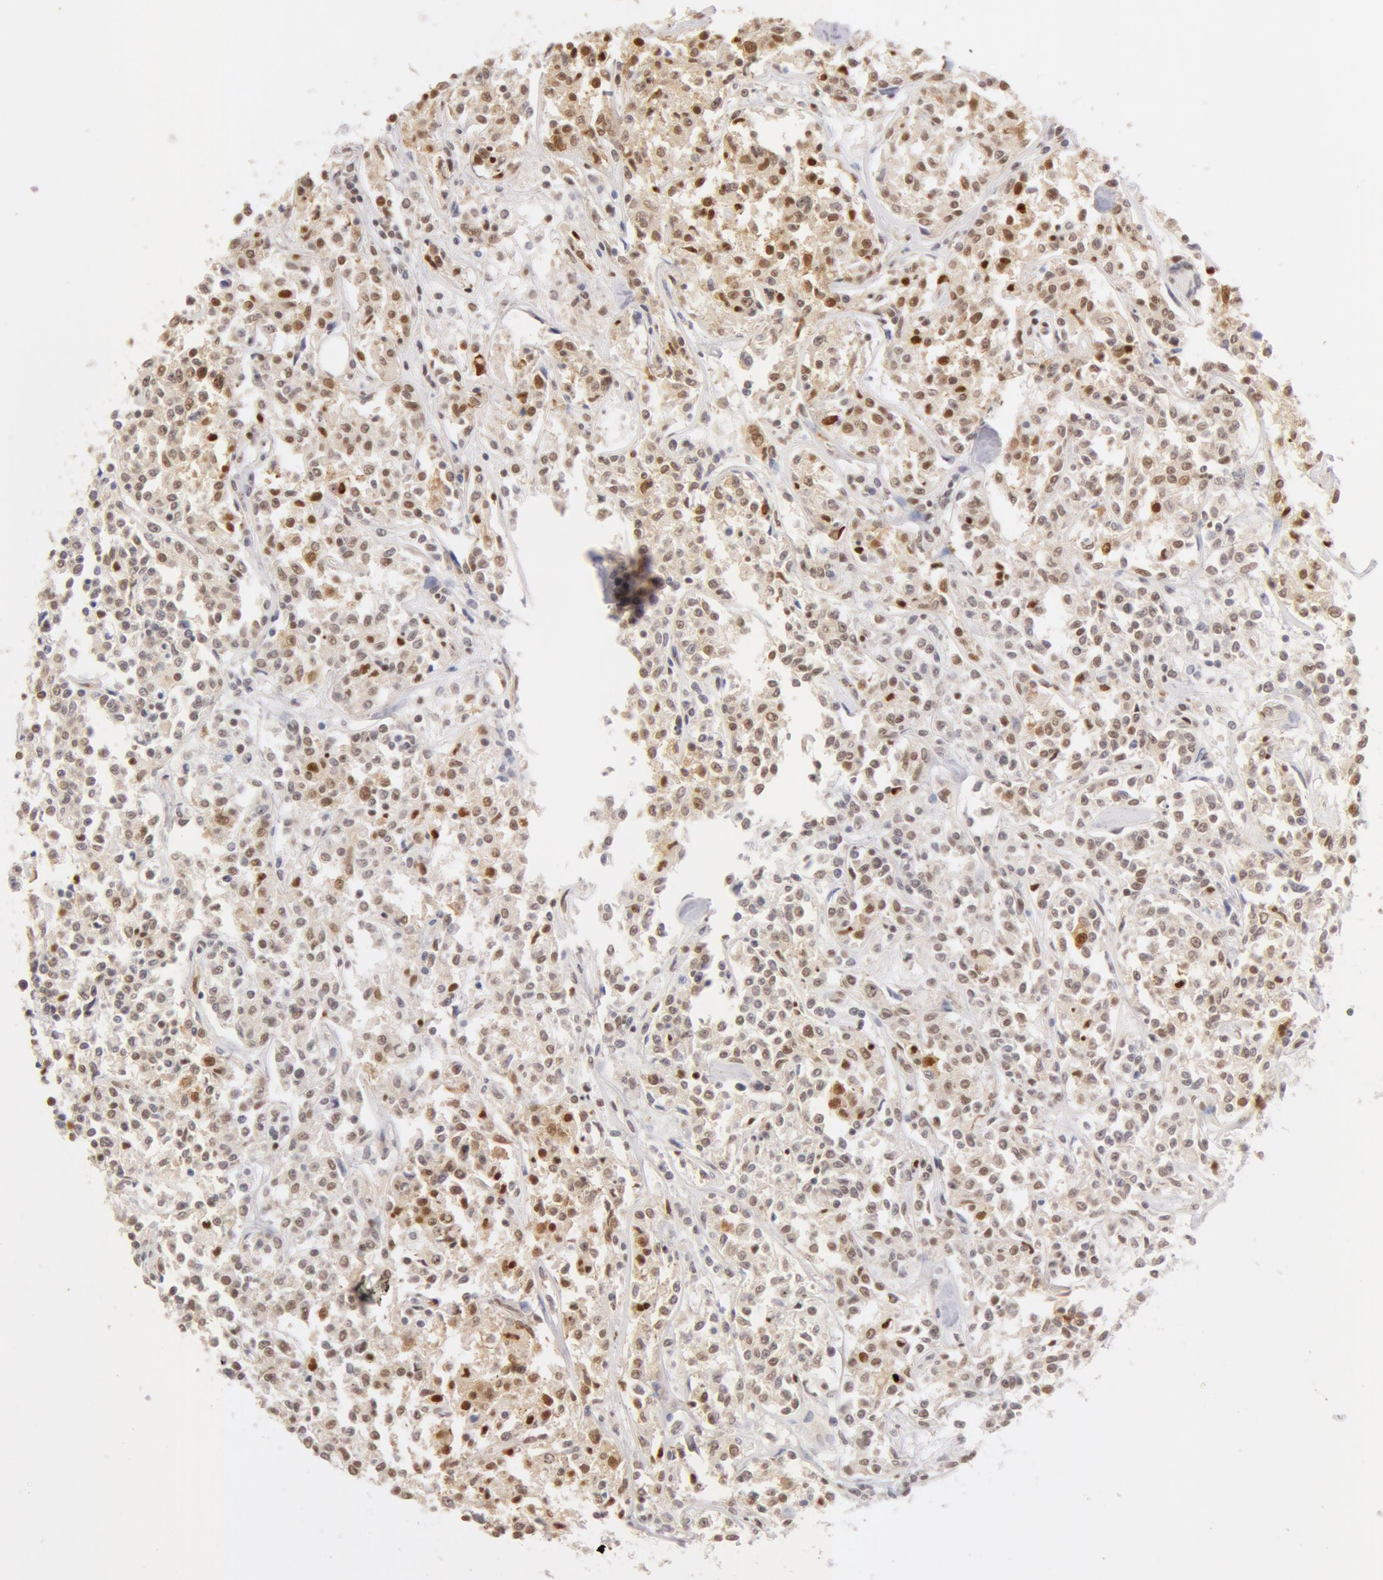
{"staining": {"intensity": "moderate", "quantity": "<25%", "location": "cytoplasmic/membranous"}, "tissue": "lymphoma", "cell_type": "Tumor cells", "image_type": "cancer", "snomed": [{"axis": "morphology", "description": "Malignant lymphoma, non-Hodgkin's type, Low grade"}, {"axis": "topography", "description": "Small intestine"}], "caption": "Low-grade malignant lymphoma, non-Hodgkin's type tissue reveals moderate cytoplasmic/membranous expression in approximately <25% of tumor cells", "gene": "DDX3Y", "patient": {"sex": "female", "age": 59}}